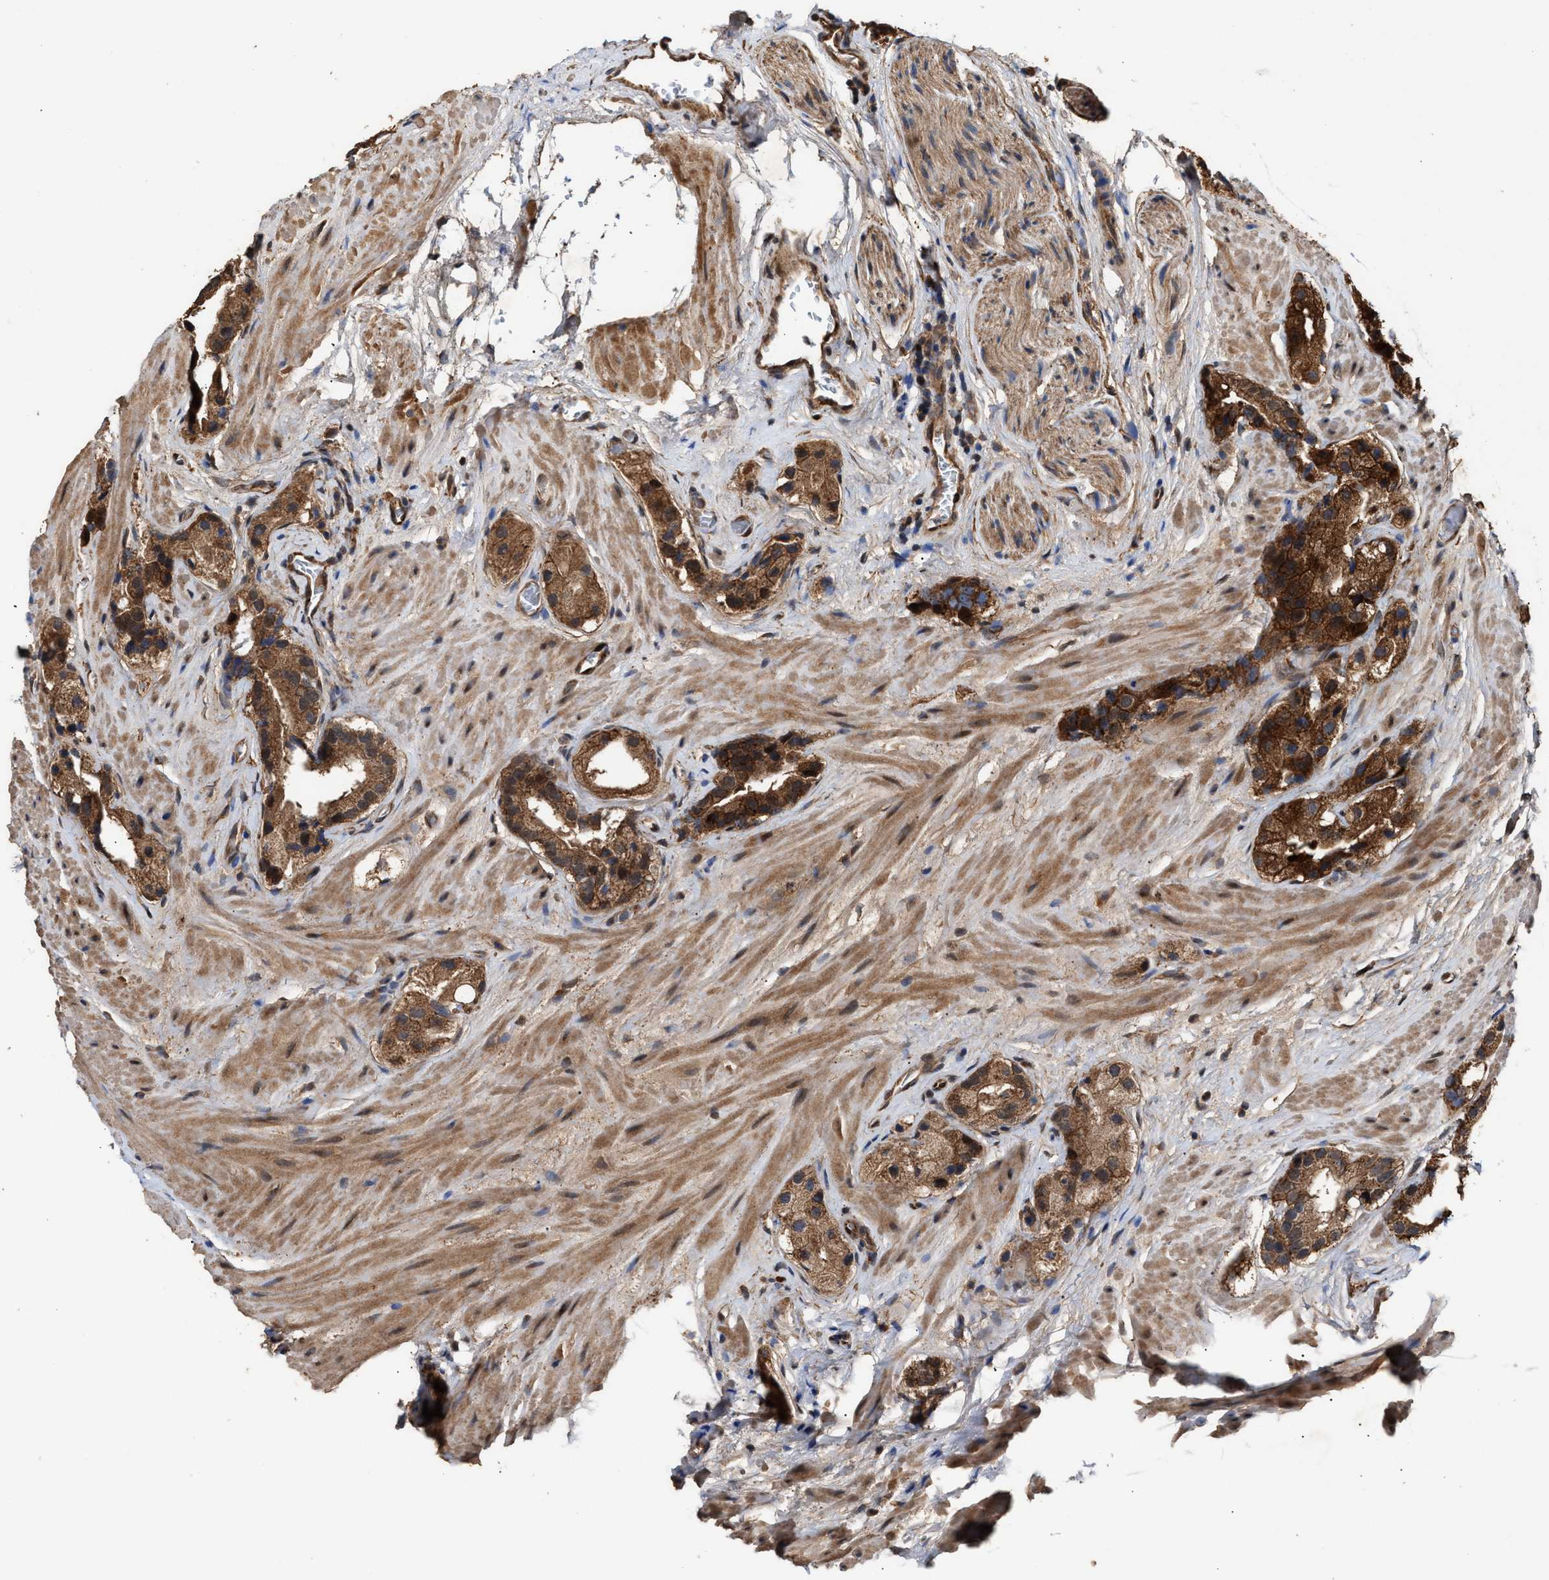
{"staining": {"intensity": "strong", "quantity": ">75%", "location": "cytoplasmic/membranous"}, "tissue": "prostate cancer", "cell_type": "Tumor cells", "image_type": "cancer", "snomed": [{"axis": "morphology", "description": "Adenocarcinoma, High grade"}, {"axis": "topography", "description": "Prostate"}], "caption": "There is high levels of strong cytoplasmic/membranous expression in tumor cells of prostate cancer (high-grade adenocarcinoma), as demonstrated by immunohistochemical staining (brown color).", "gene": "ZNHIT6", "patient": {"sex": "male", "age": 63}}